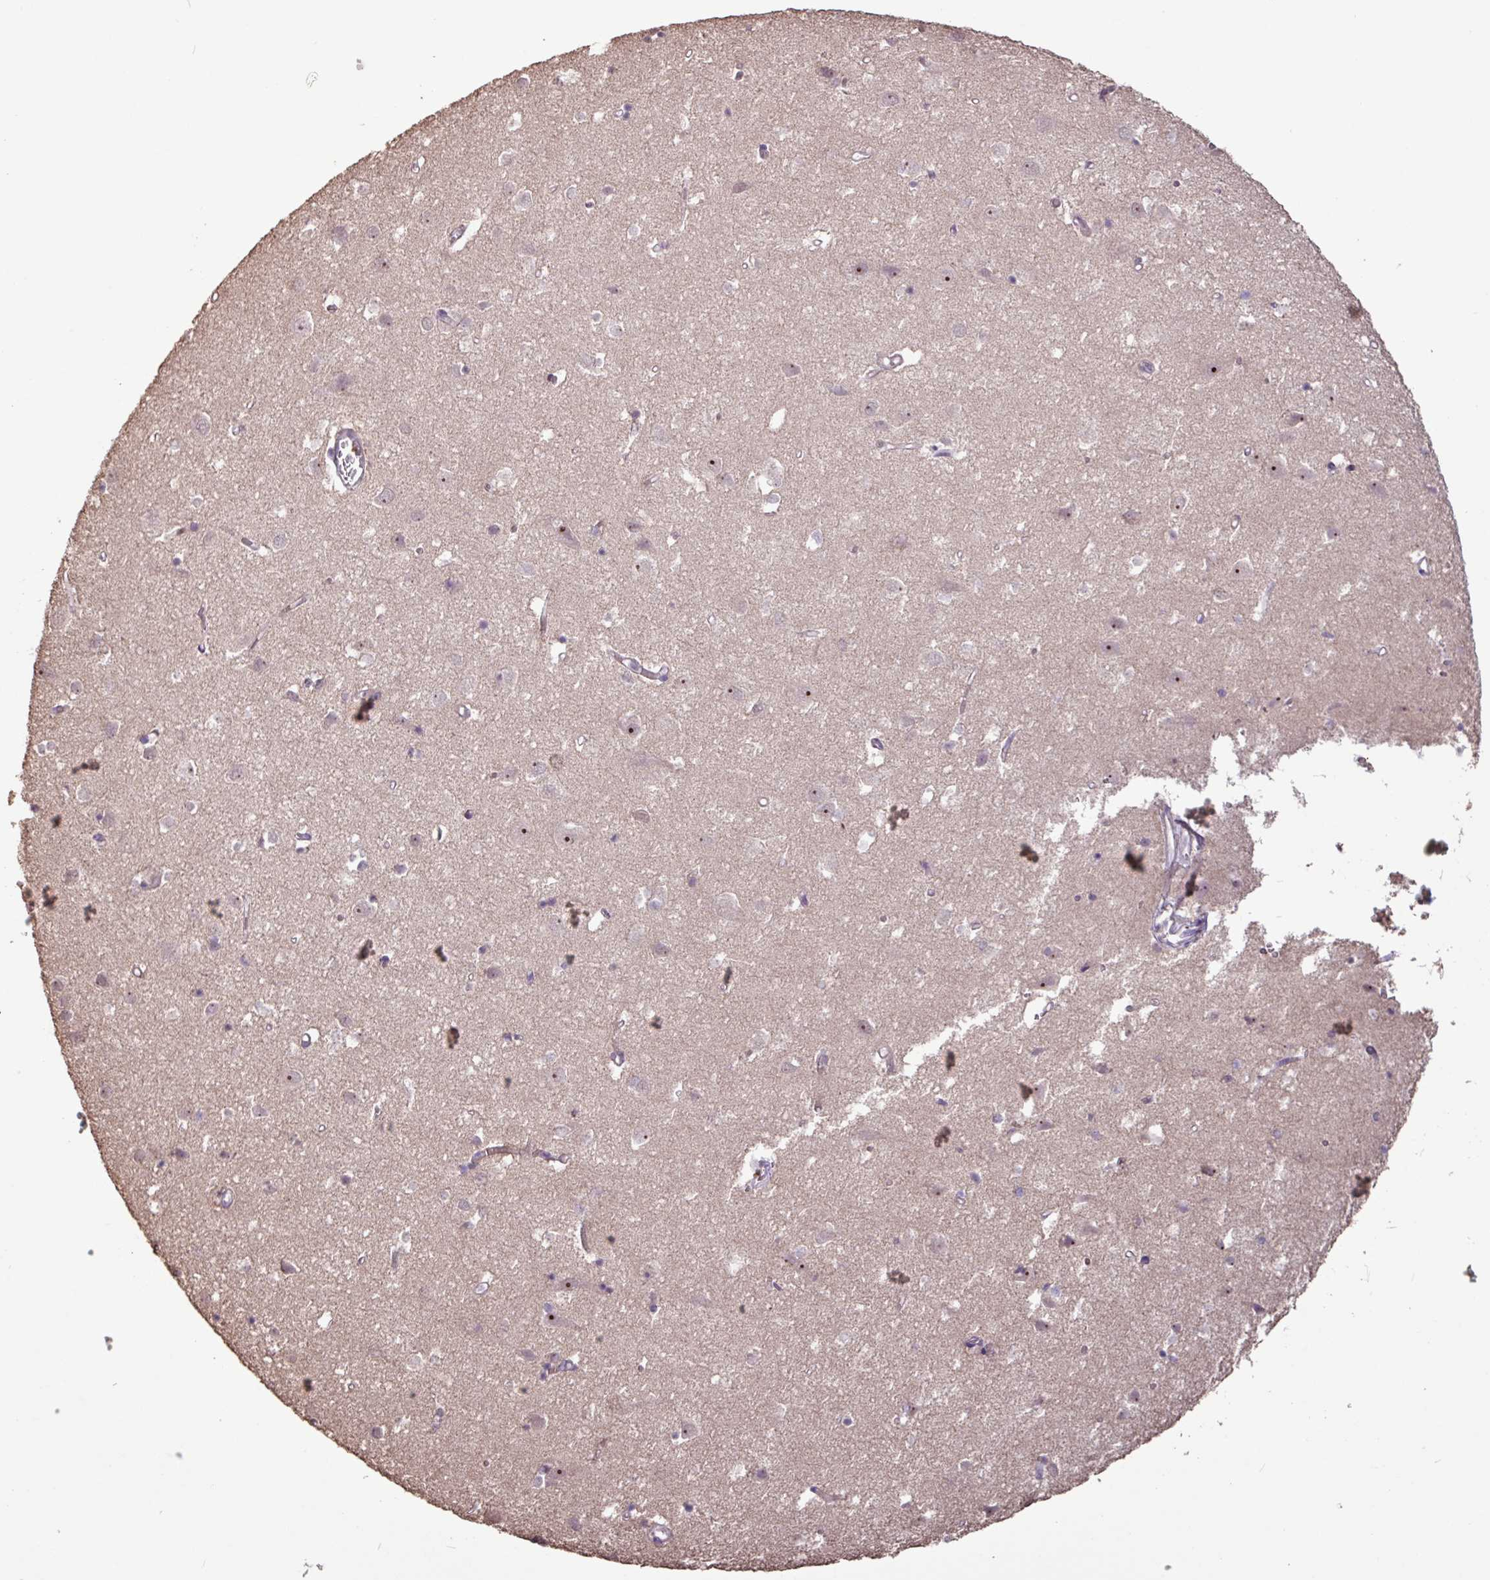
{"staining": {"intensity": "moderate", "quantity": "<25%", "location": "cytoplasmic/membranous,nuclear"}, "tissue": "cerebral cortex", "cell_type": "Endothelial cells", "image_type": "normal", "snomed": [{"axis": "morphology", "description": "Normal tissue, NOS"}, {"axis": "topography", "description": "Cerebral cortex"}], "caption": "This histopathology image exhibits immunohistochemistry staining of unremarkable human cerebral cortex, with low moderate cytoplasmic/membranous,nuclear positivity in approximately <25% of endothelial cells.", "gene": "L3MBTL3", "patient": {"sex": "male", "age": 70}}